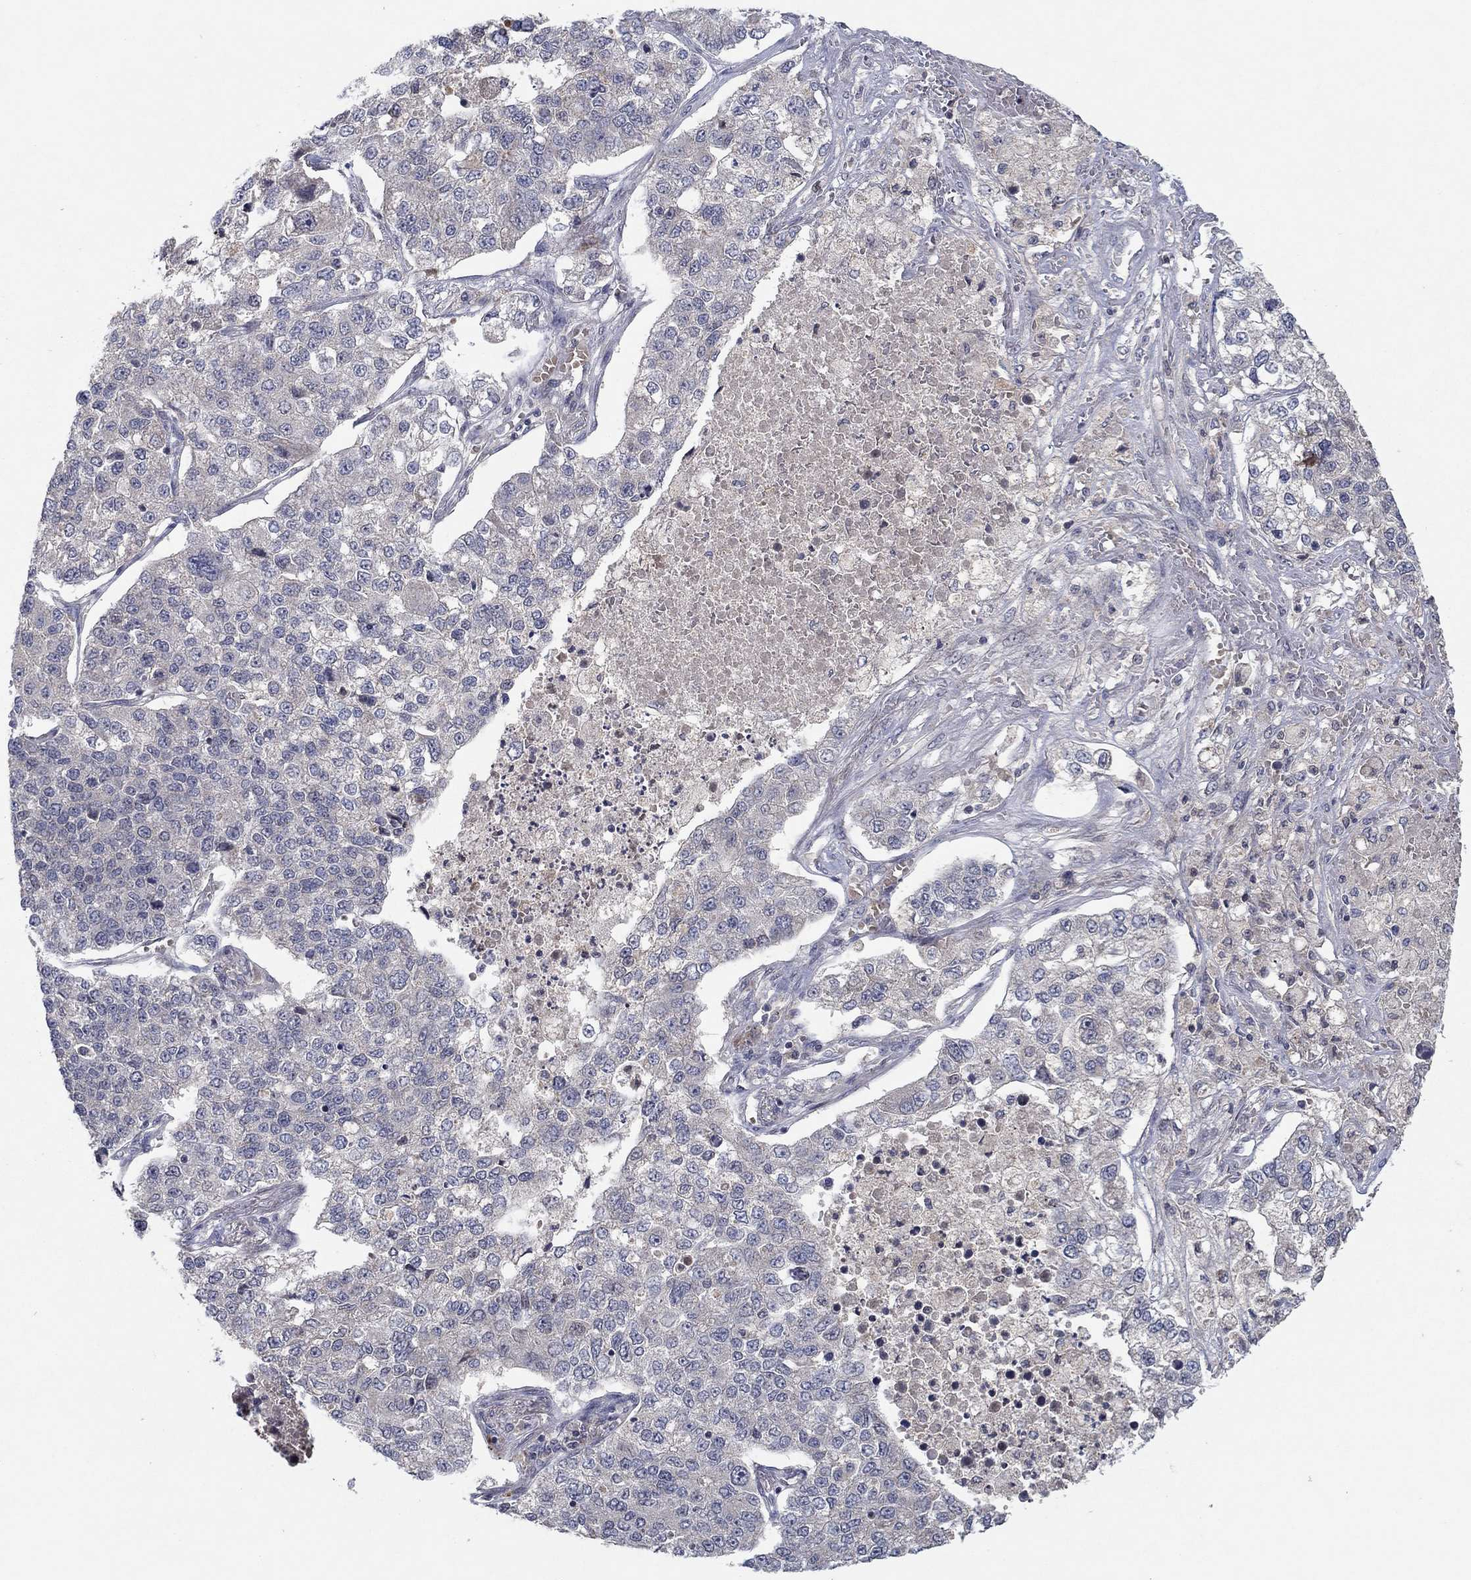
{"staining": {"intensity": "negative", "quantity": "none", "location": "none"}, "tissue": "lung cancer", "cell_type": "Tumor cells", "image_type": "cancer", "snomed": [{"axis": "morphology", "description": "Adenocarcinoma, NOS"}, {"axis": "topography", "description": "Lung"}], "caption": "The micrograph shows no staining of tumor cells in lung cancer (adenocarcinoma).", "gene": "IL4", "patient": {"sex": "male", "age": 49}}